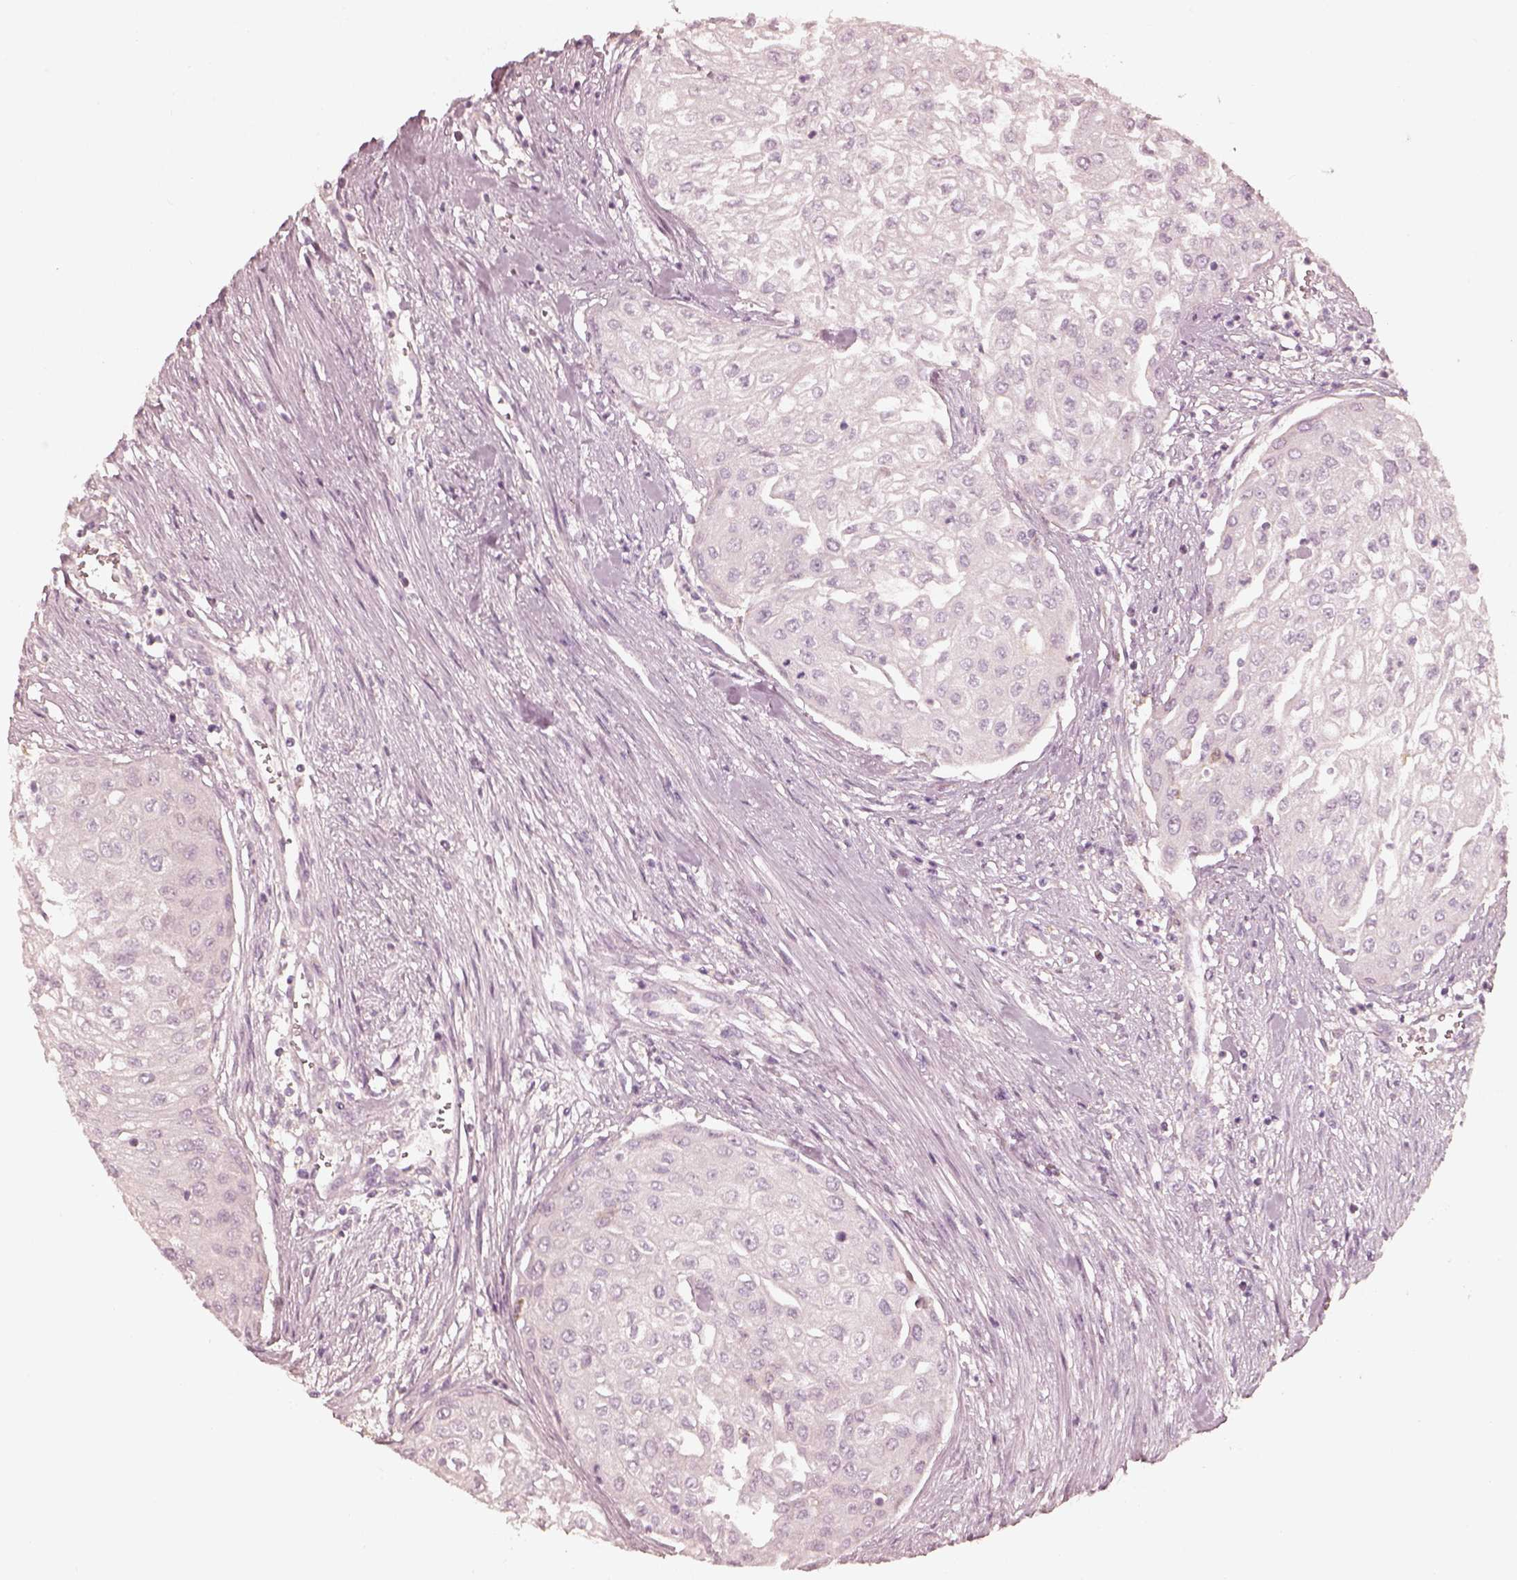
{"staining": {"intensity": "negative", "quantity": "none", "location": "none"}, "tissue": "urothelial cancer", "cell_type": "Tumor cells", "image_type": "cancer", "snomed": [{"axis": "morphology", "description": "Urothelial carcinoma, High grade"}, {"axis": "topography", "description": "Urinary bladder"}], "caption": "A high-resolution photomicrograph shows IHC staining of urothelial carcinoma (high-grade), which exhibits no significant expression in tumor cells.", "gene": "FMNL2", "patient": {"sex": "male", "age": 62}}